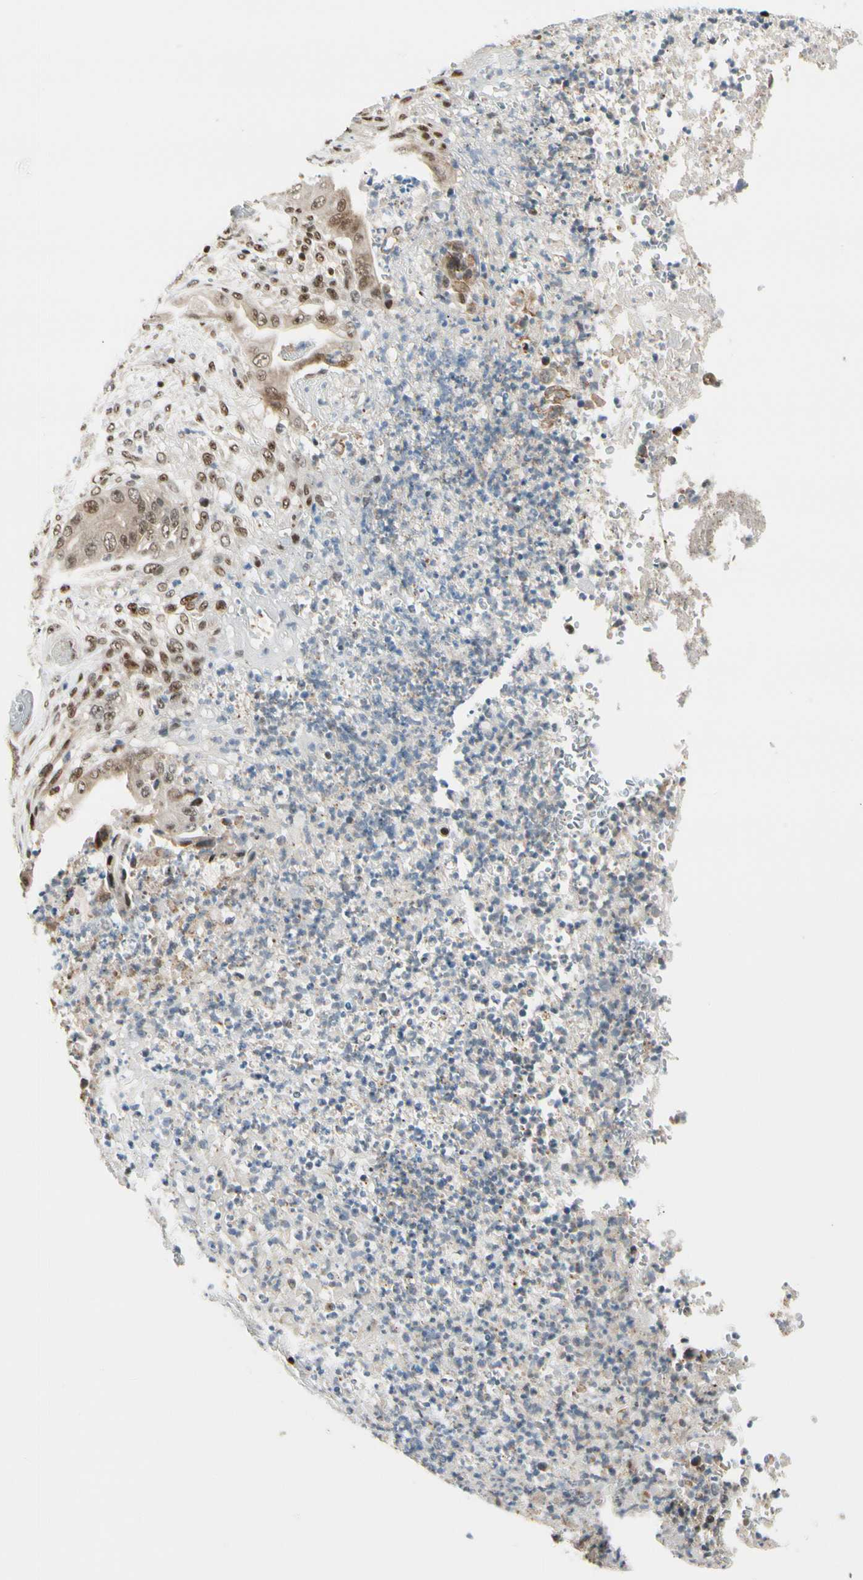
{"staining": {"intensity": "moderate", "quantity": ">75%", "location": "cytoplasmic/membranous,nuclear"}, "tissue": "stomach cancer", "cell_type": "Tumor cells", "image_type": "cancer", "snomed": [{"axis": "morphology", "description": "Adenocarcinoma, NOS"}, {"axis": "topography", "description": "Stomach"}], "caption": "Brown immunohistochemical staining in human stomach adenocarcinoma displays moderate cytoplasmic/membranous and nuclear expression in about >75% of tumor cells. Nuclei are stained in blue.", "gene": "DAXX", "patient": {"sex": "female", "age": 73}}